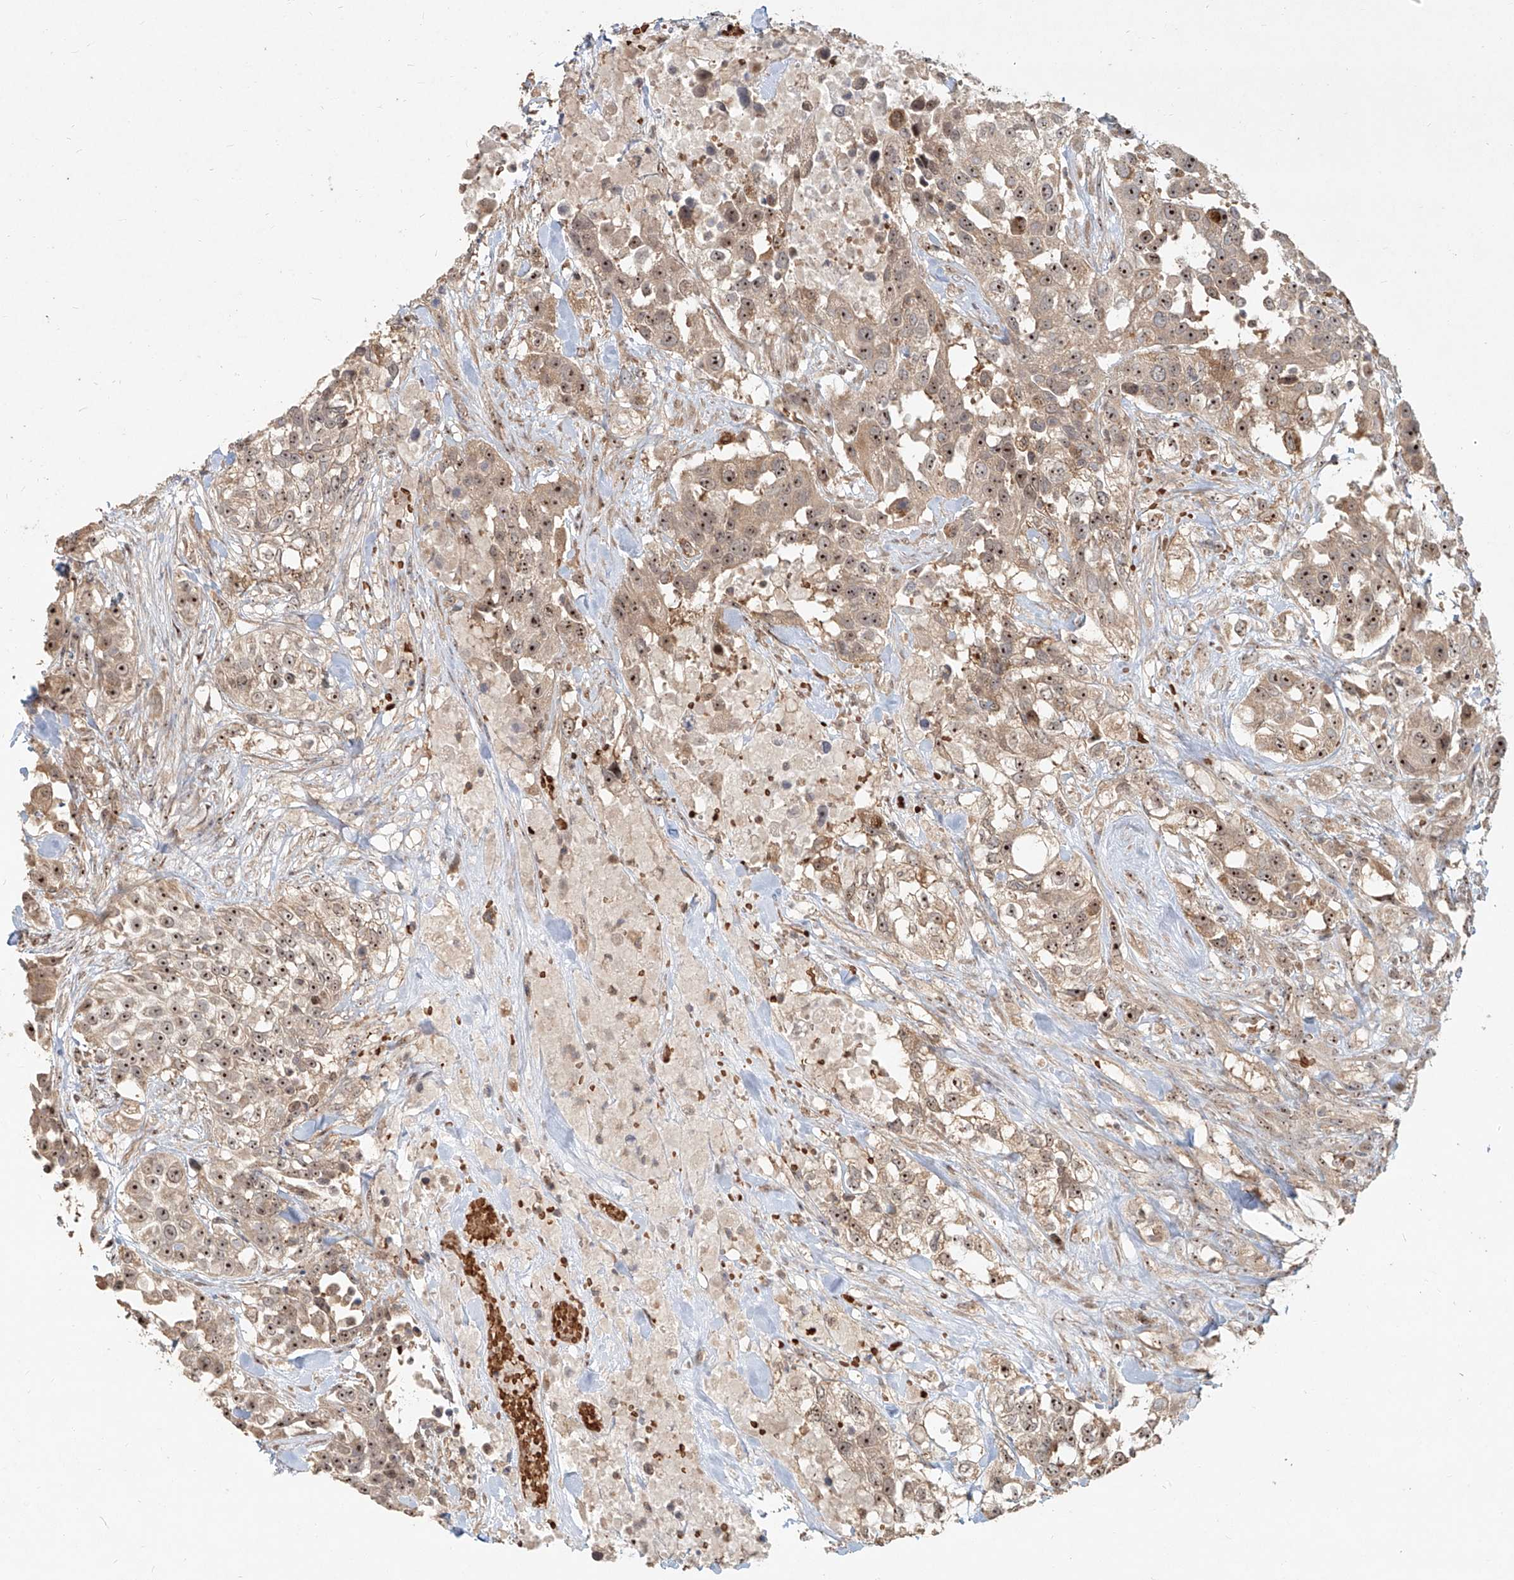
{"staining": {"intensity": "moderate", "quantity": ">75%", "location": "cytoplasmic/membranous,nuclear"}, "tissue": "urothelial cancer", "cell_type": "Tumor cells", "image_type": "cancer", "snomed": [{"axis": "morphology", "description": "Urothelial carcinoma, High grade"}, {"axis": "topography", "description": "Urinary bladder"}], "caption": "A histopathology image of human high-grade urothelial carcinoma stained for a protein demonstrates moderate cytoplasmic/membranous and nuclear brown staining in tumor cells. (brown staining indicates protein expression, while blue staining denotes nuclei).", "gene": "BYSL", "patient": {"sex": "female", "age": 80}}